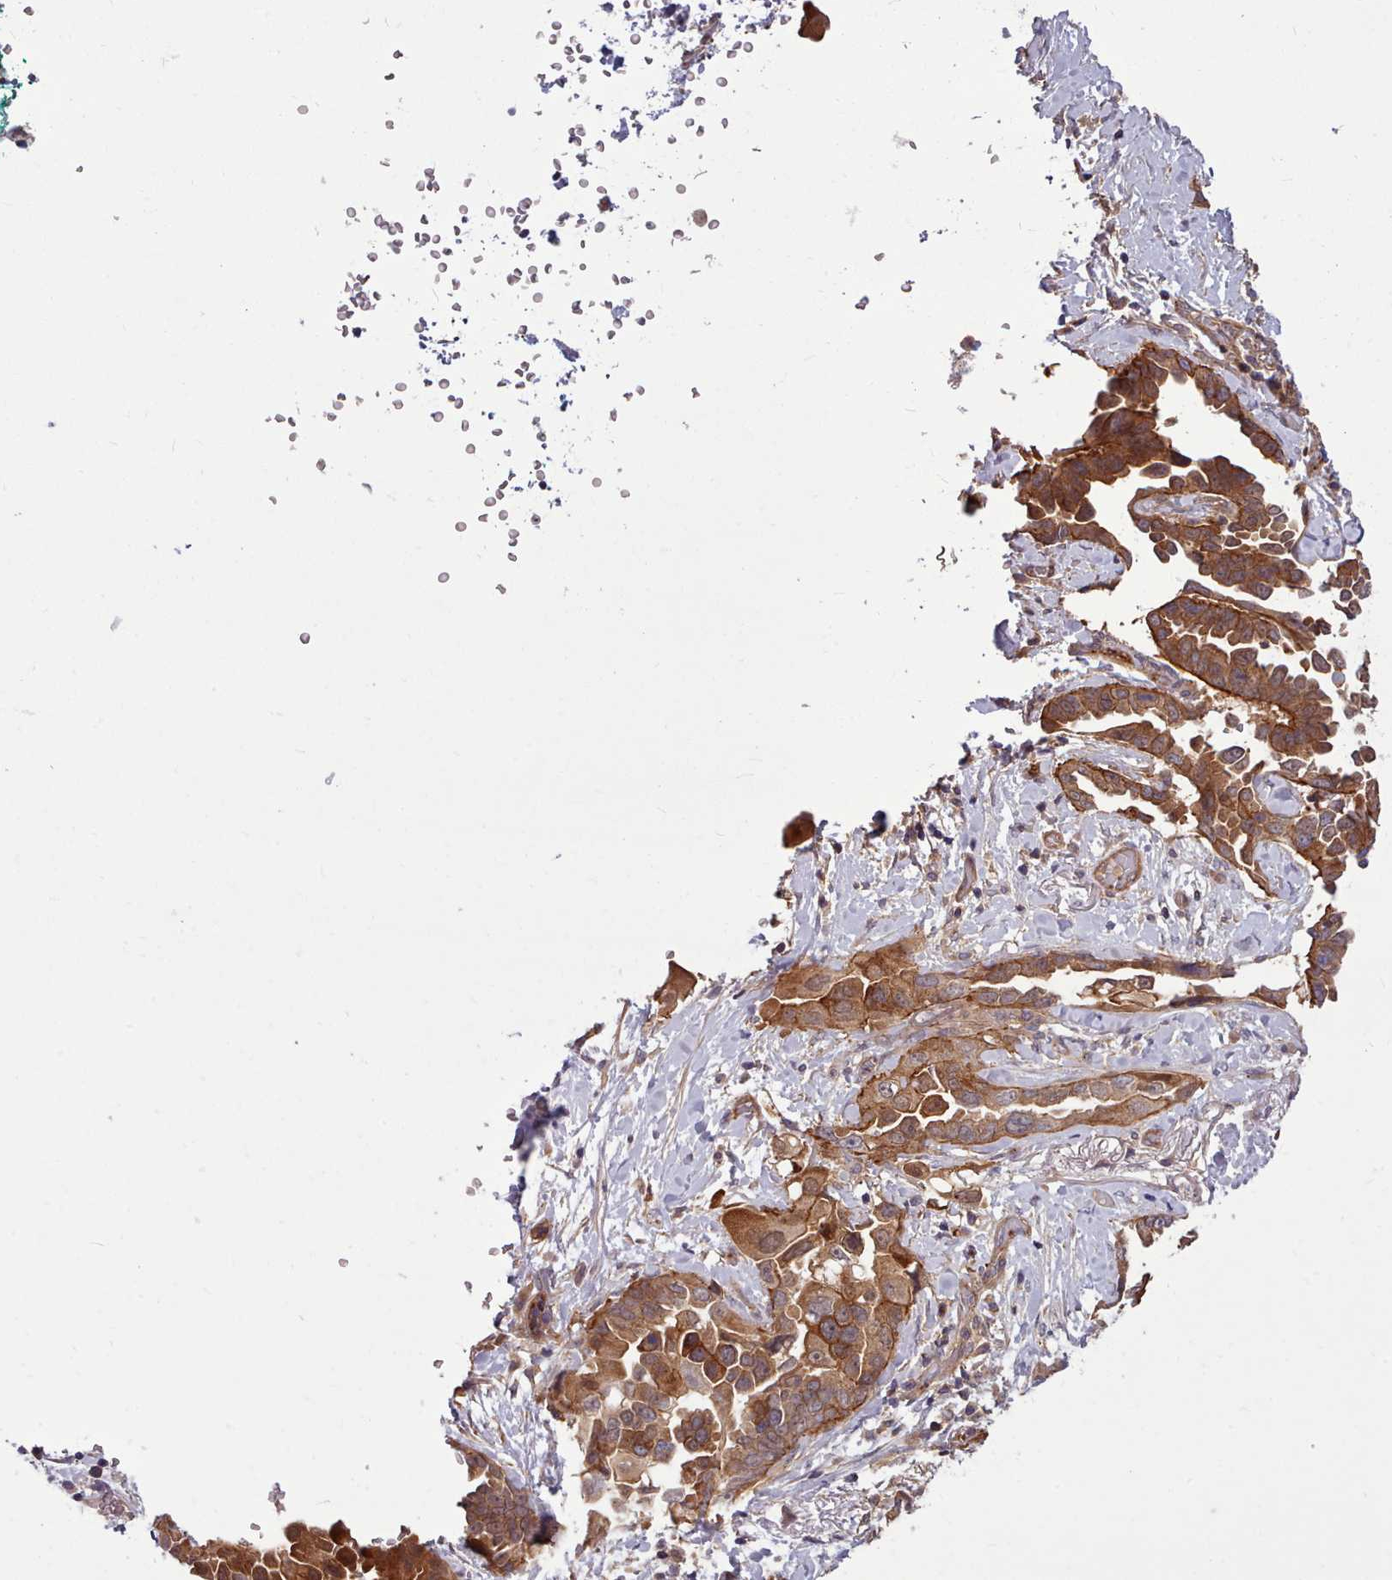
{"staining": {"intensity": "moderate", "quantity": ">75%", "location": "cytoplasmic/membranous"}, "tissue": "lung cancer", "cell_type": "Tumor cells", "image_type": "cancer", "snomed": [{"axis": "morphology", "description": "Adenocarcinoma, NOS"}, {"axis": "topography", "description": "Lung"}], "caption": "A micrograph showing moderate cytoplasmic/membranous staining in approximately >75% of tumor cells in lung cancer (adenocarcinoma), as visualized by brown immunohistochemical staining.", "gene": "STUB1", "patient": {"sex": "female", "age": 67}}